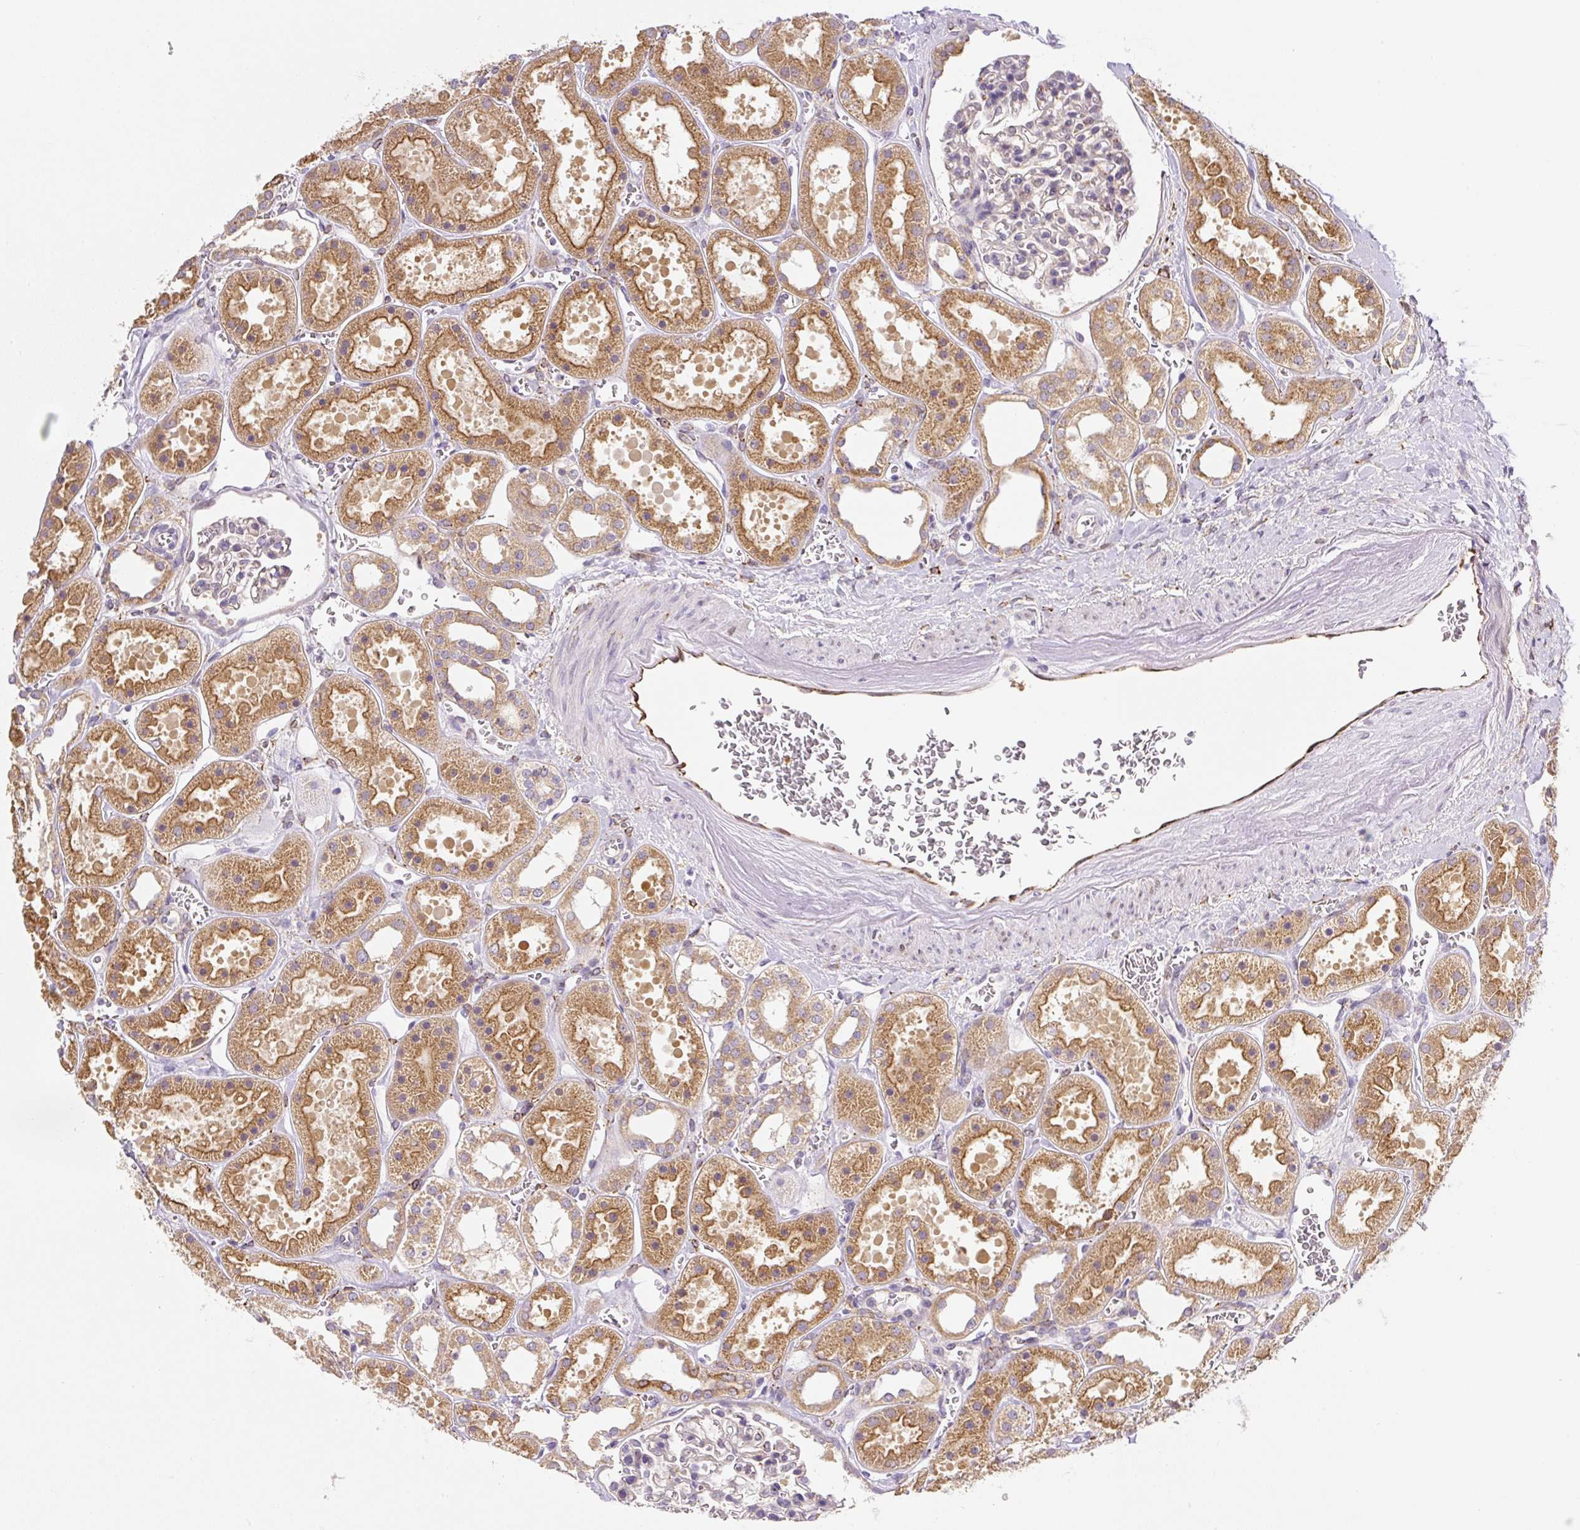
{"staining": {"intensity": "weak", "quantity": "25%-75%", "location": "cytoplasmic/membranous"}, "tissue": "kidney", "cell_type": "Cells in glomeruli", "image_type": "normal", "snomed": [{"axis": "morphology", "description": "Normal tissue, NOS"}, {"axis": "topography", "description": "Kidney"}], "caption": "This micrograph reveals immunohistochemistry (IHC) staining of benign human kidney, with low weak cytoplasmic/membranous expression in about 25%-75% of cells in glomeruli.", "gene": "PLA2G4A", "patient": {"sex": "female", "age": 41}}